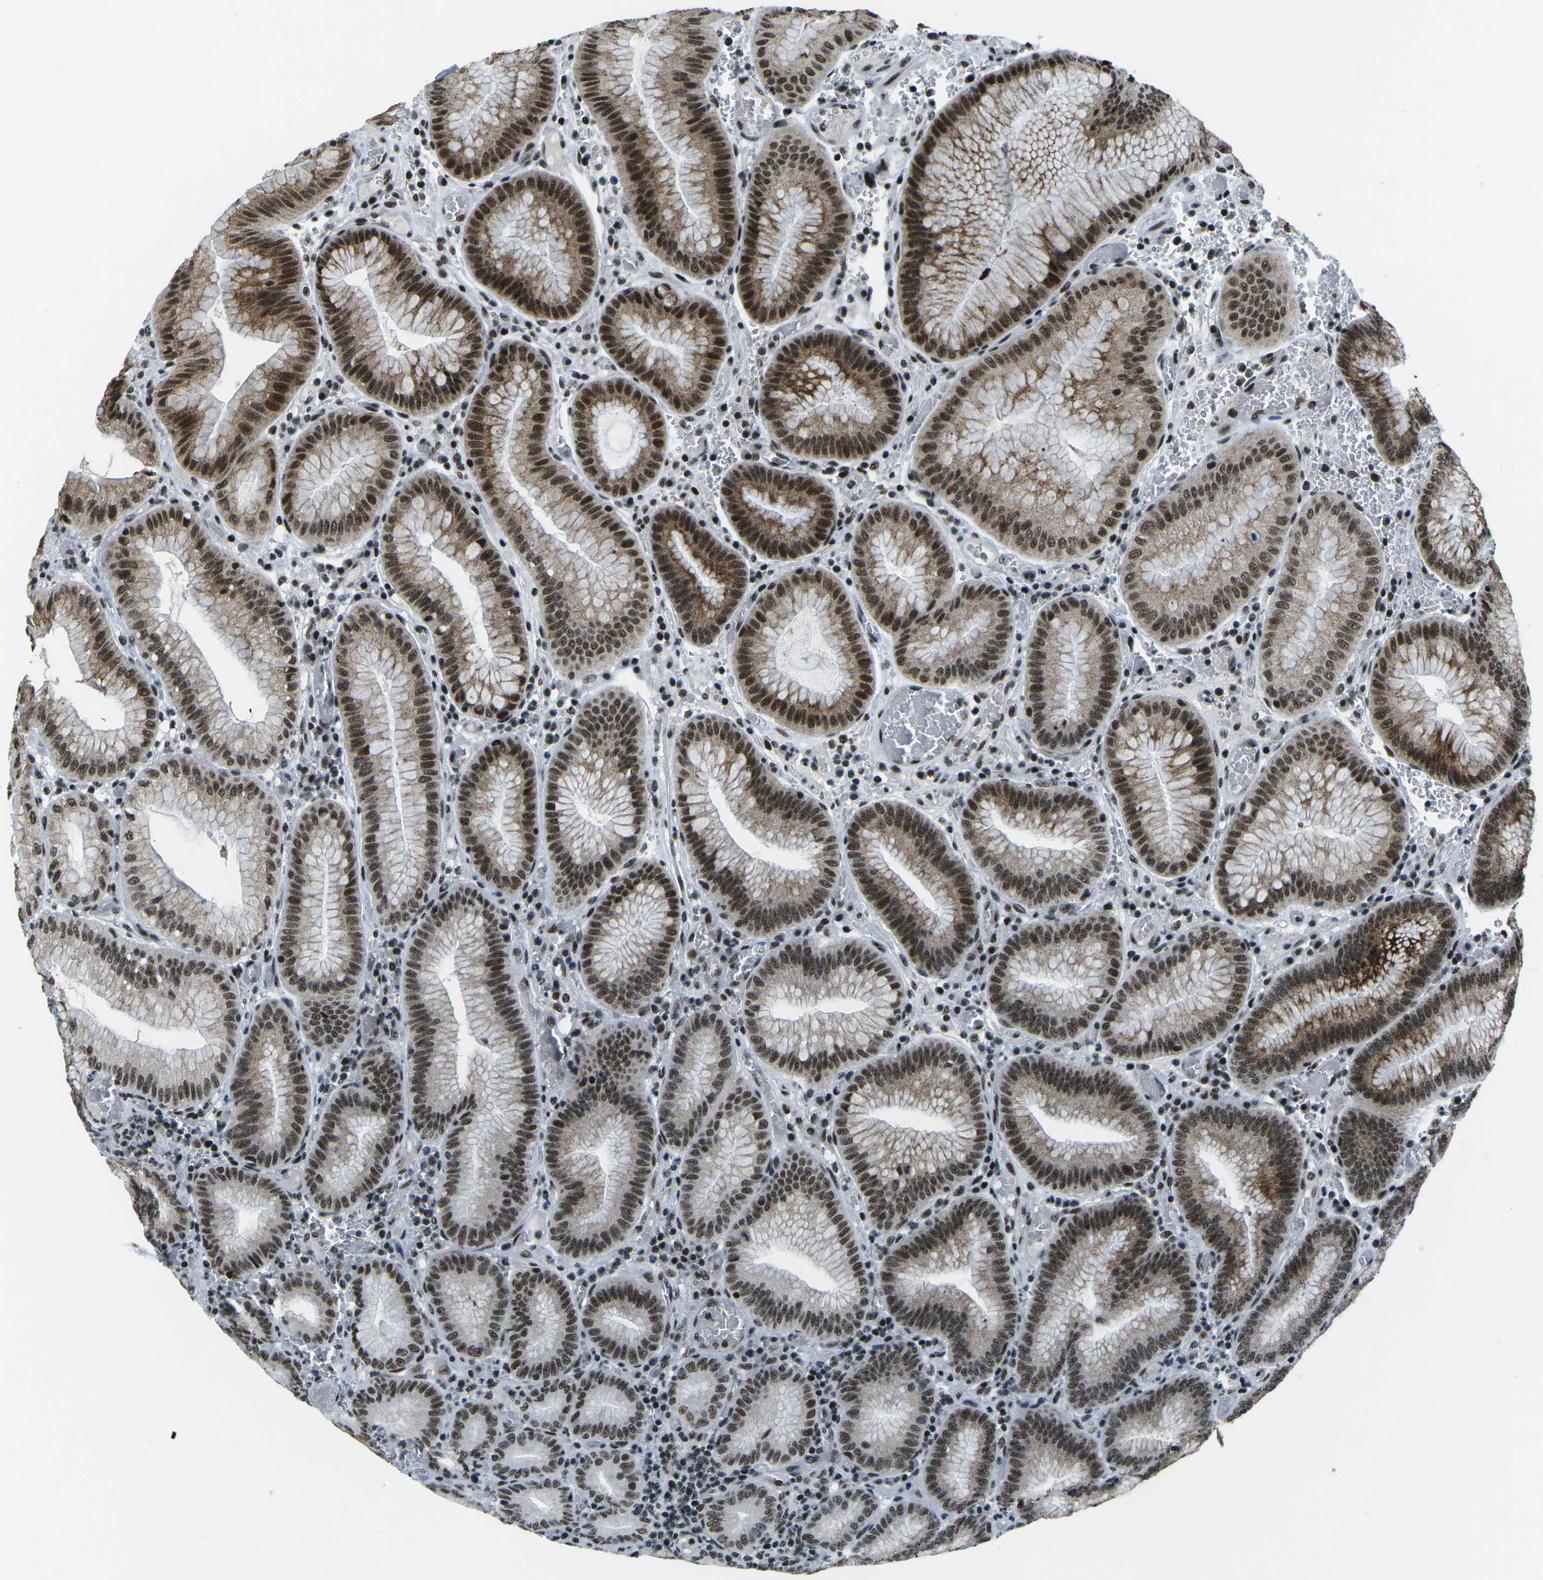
{"staining": {"intensity": "strong", "quantity": ">75%", "location": "cytoplasmic/membranous,nuclear"}, "tissue": "stomach", "cell_type": "Glandular cells", "image_type": "normal", "snomed": [{"axis": "morphology", "description": "Normal tissue, NOS"}, {"axis": "morphology", "description": "Carcinoid, malignant, NOS"}, {"axis": "topography", "description": "Stomach, upper"}], "caption": "Strong cytoplasmic/membranous,nuclear staining is appreciated in about >75% of glandular cells in normal stomach. The staining was performed using DAB (3,3'-diaminobenzidine) to visualize the protein expression in brown, while the nuclei were stained in blue with hematoxylin (Magnification: 20x).", "gene": "RBL2", "patient": {"sex": "male", "age": 39}}